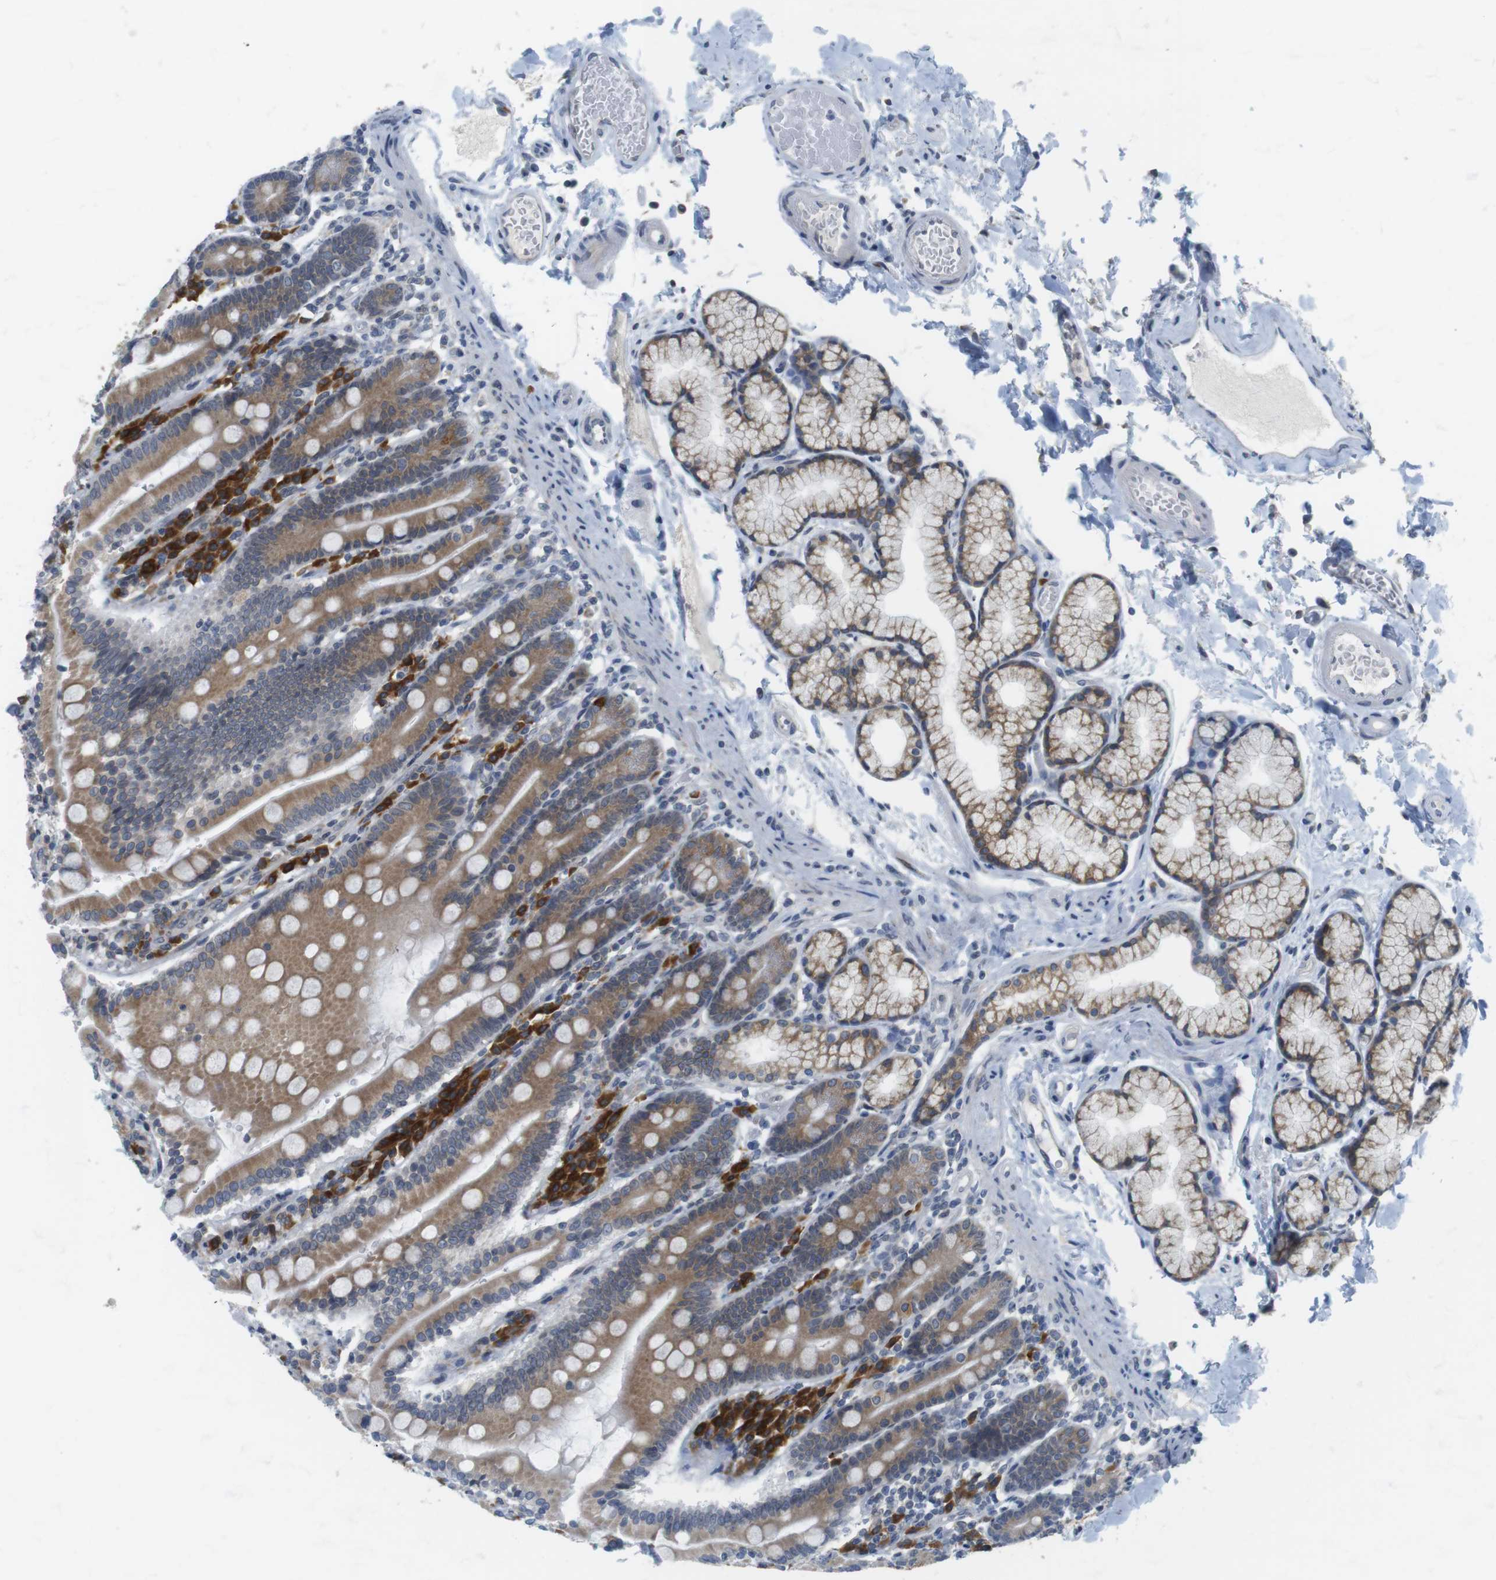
{"staining": {"intensity": "moderate", "quantity": ">75%", "location": "cytoplasmic/membranous"}, "tissue": "duodenum", "cell_type": "Glandular cells", "image_type": "normal", "snomed": [{"axis": "morphology", "description": "Normal tissue, NOS"}, {"axis": "topography", "description": "Small intestine, NOS"}], "caption": "Duodenum was stained to show a protein in brown. There is medium levels of moderate cytoplasmic/membranous staining in about >75% of glandular cells. Immunohistochemistry stains the protein of interest in brown and the nuclei are stained blue.", "gene": "ERGIC3", "patient": {"sex": "female", "age": 71}}